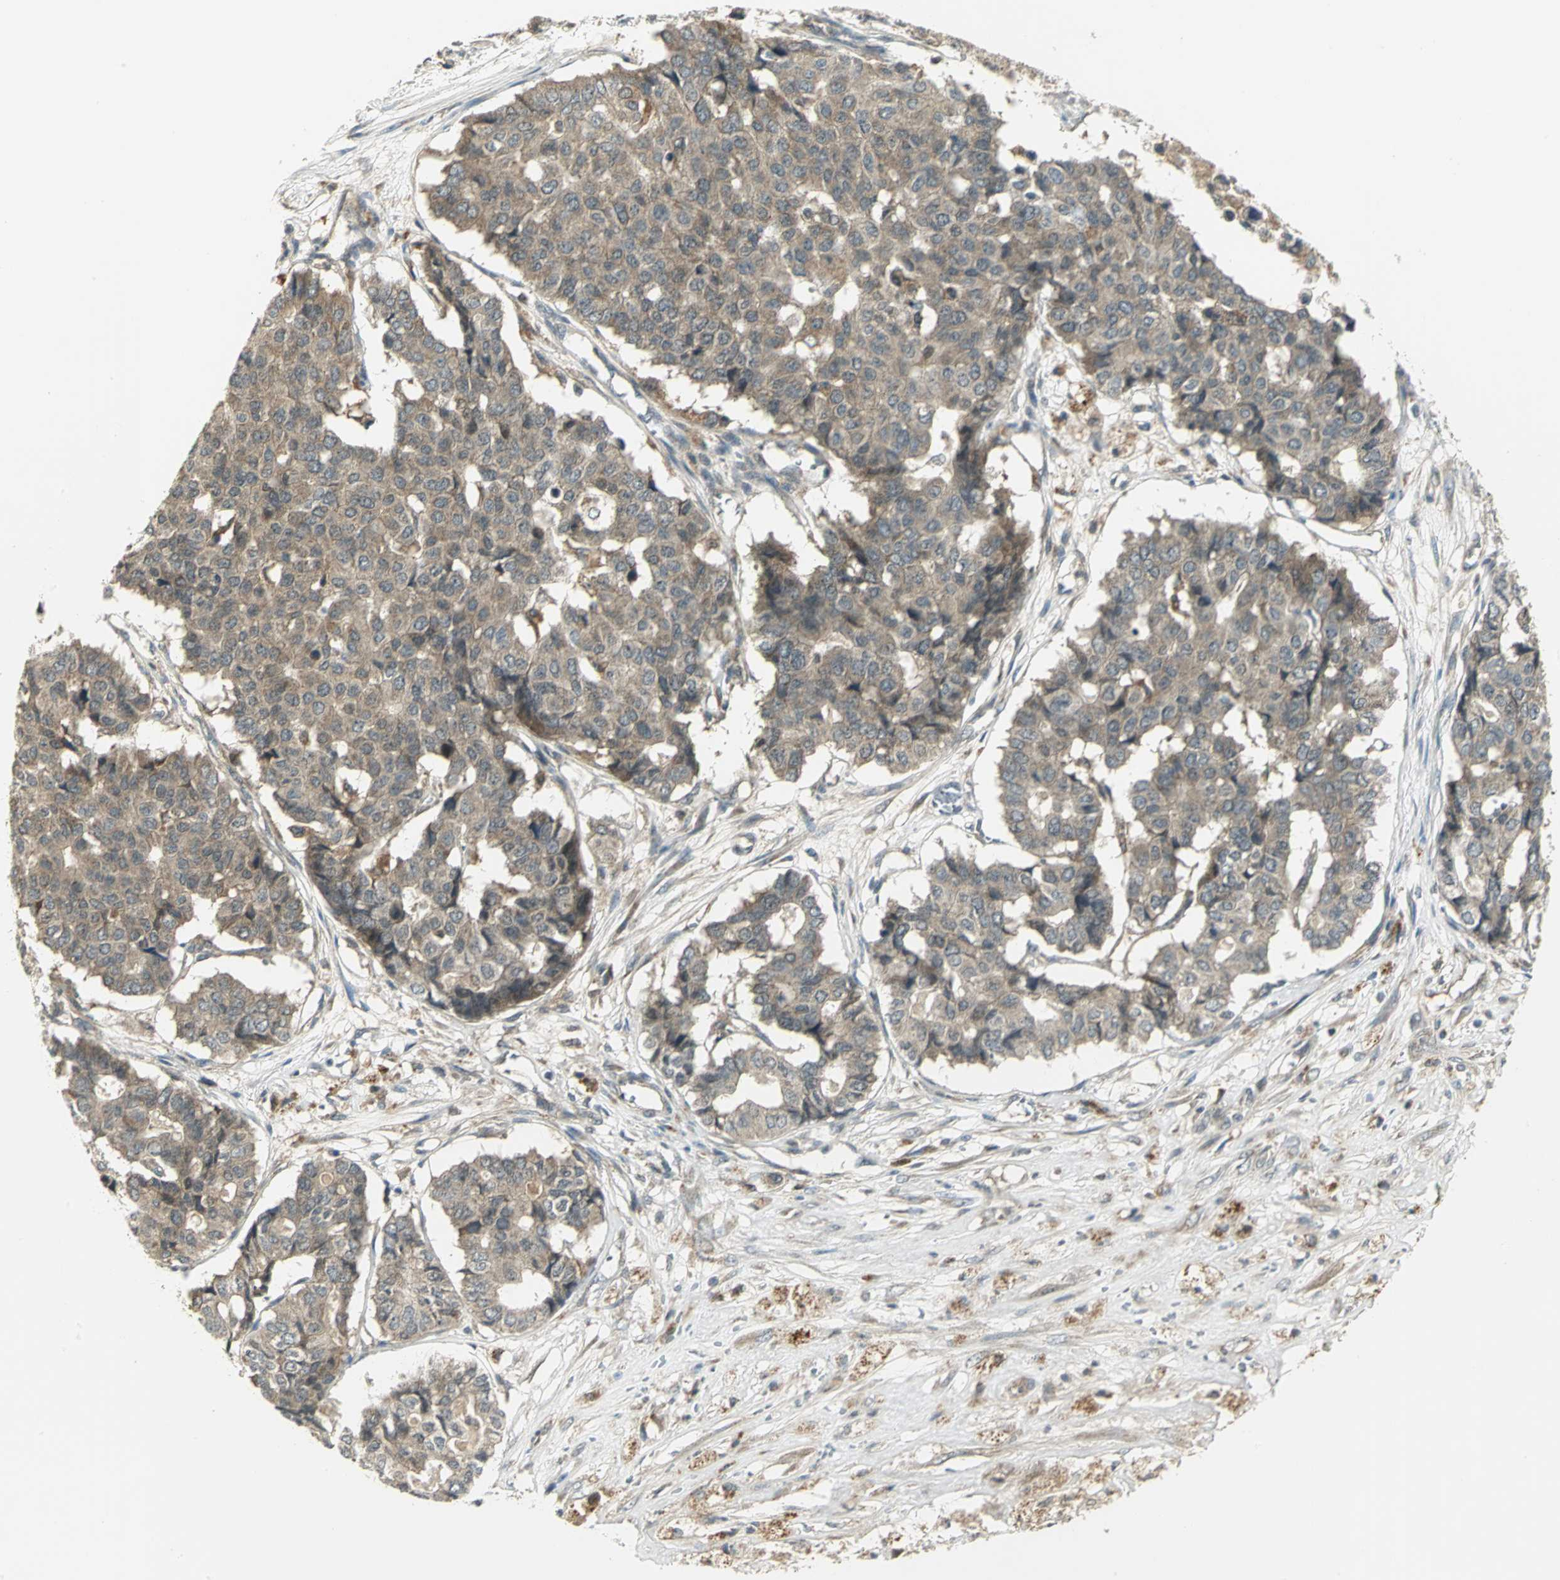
{"staining": {"intensity": "moderate", "quantity": ">75%", "location": "cytoplasmic/membranous"}, "tissue": "pancreatic cancer", "cell_type": "Tumor cells", "image_type": "cancer", "snomed": [{"axis": "morphology", "description": "Adenocarcinoma, NOS"}, {"axis": "topography", "description": "Pancreas"}], "caption": "Pancreatic cancer was stained to show a protein in brown. There is medium levels of moderate cytoplasmic/membranous expression in about >75% of tumor cells.", "gene": "MAPK8IP3", "patient": {"sex": "male", "age": 50}}